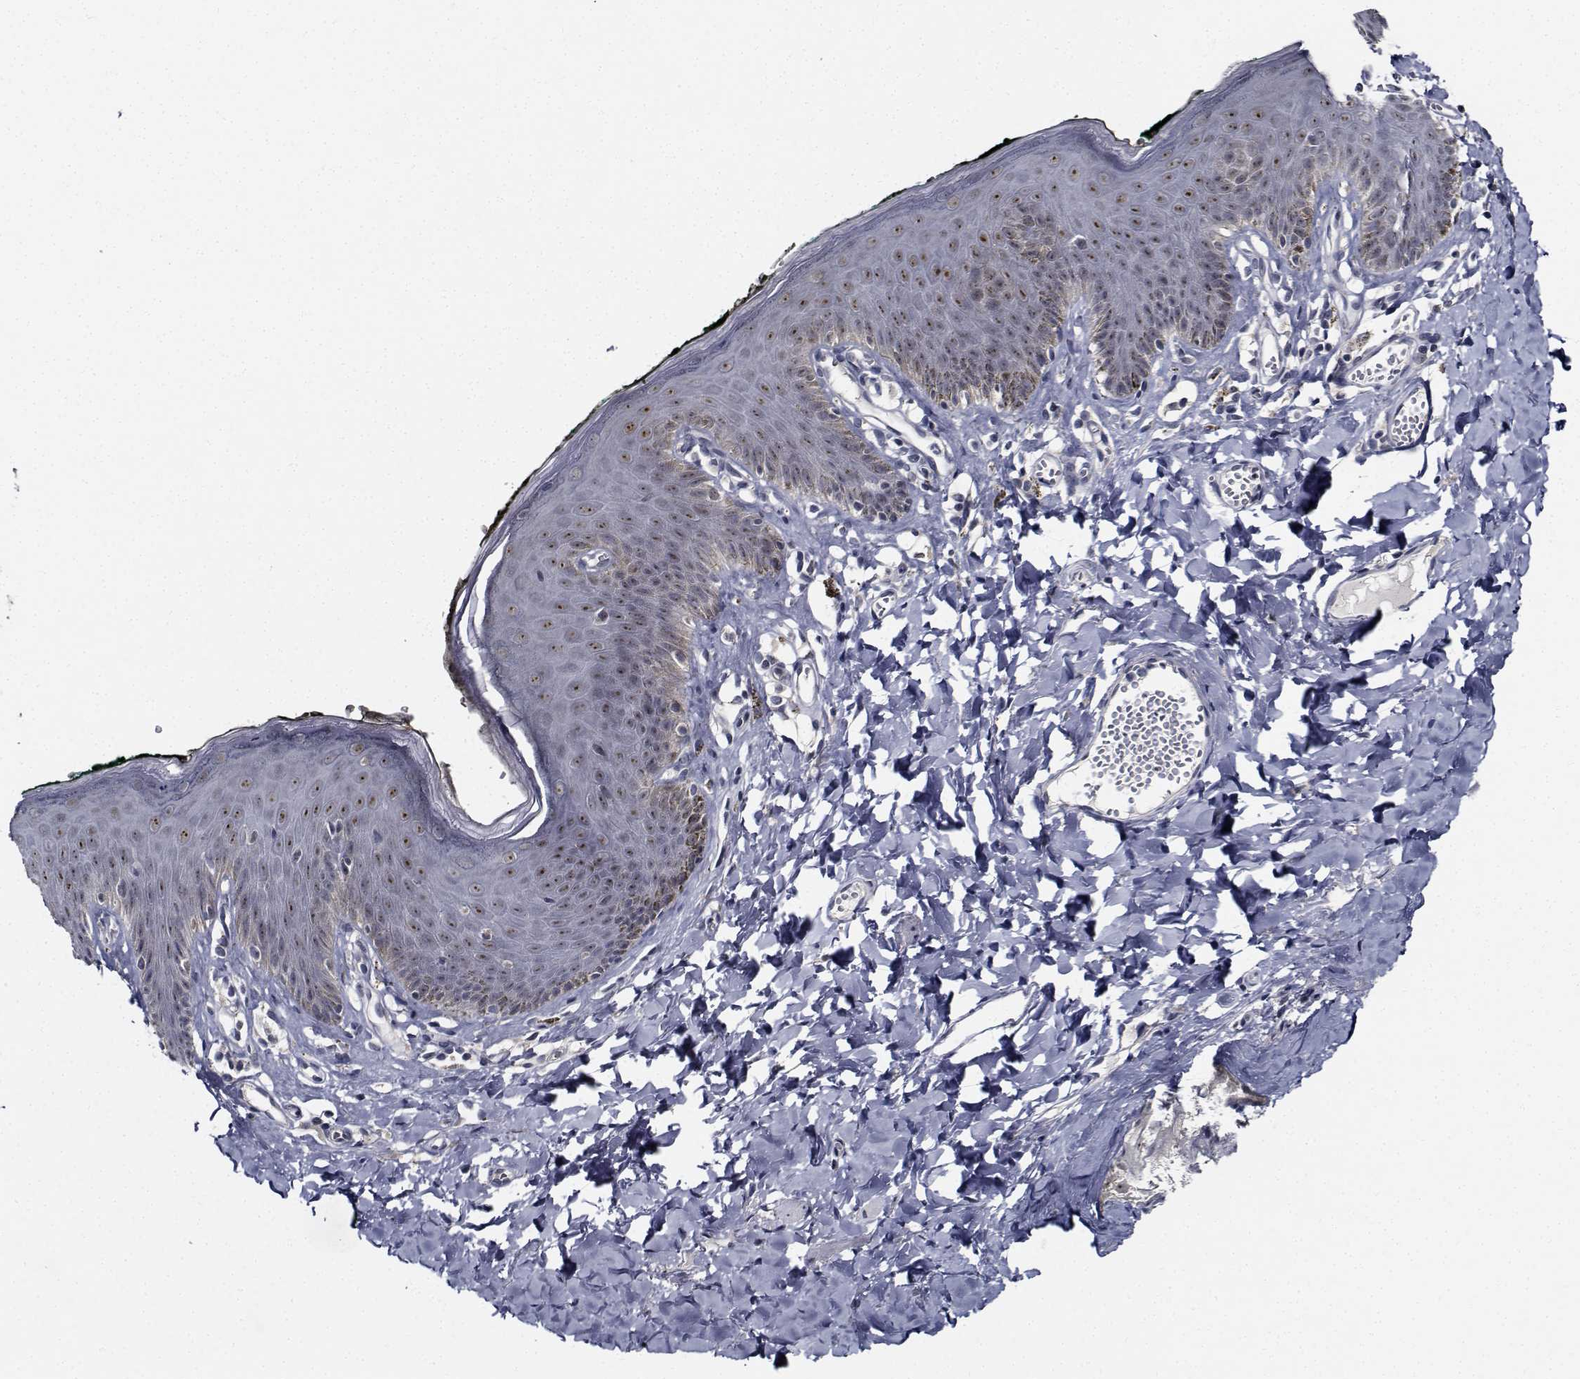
{"staining": {"intensity": "moderate", "quantity": ">75%", "location": "nuclear"}, "tissue": "skin", "cell_type": "Epidermal cells", "image_type": "normal", "snomed": [{"axis": "morphology", "description": "Normal tissue, NOS"}, {"axis": "topography", "description": "Vulva"}, {"axis": "topography", "description": "Peripheral nerve tissue"}], "caption": "Benign skin shows moderate nuclear positivity in approximately >75% of epidermal cells.", "gene": "NVL", "patient": {"sex": "female", "age": 66}}